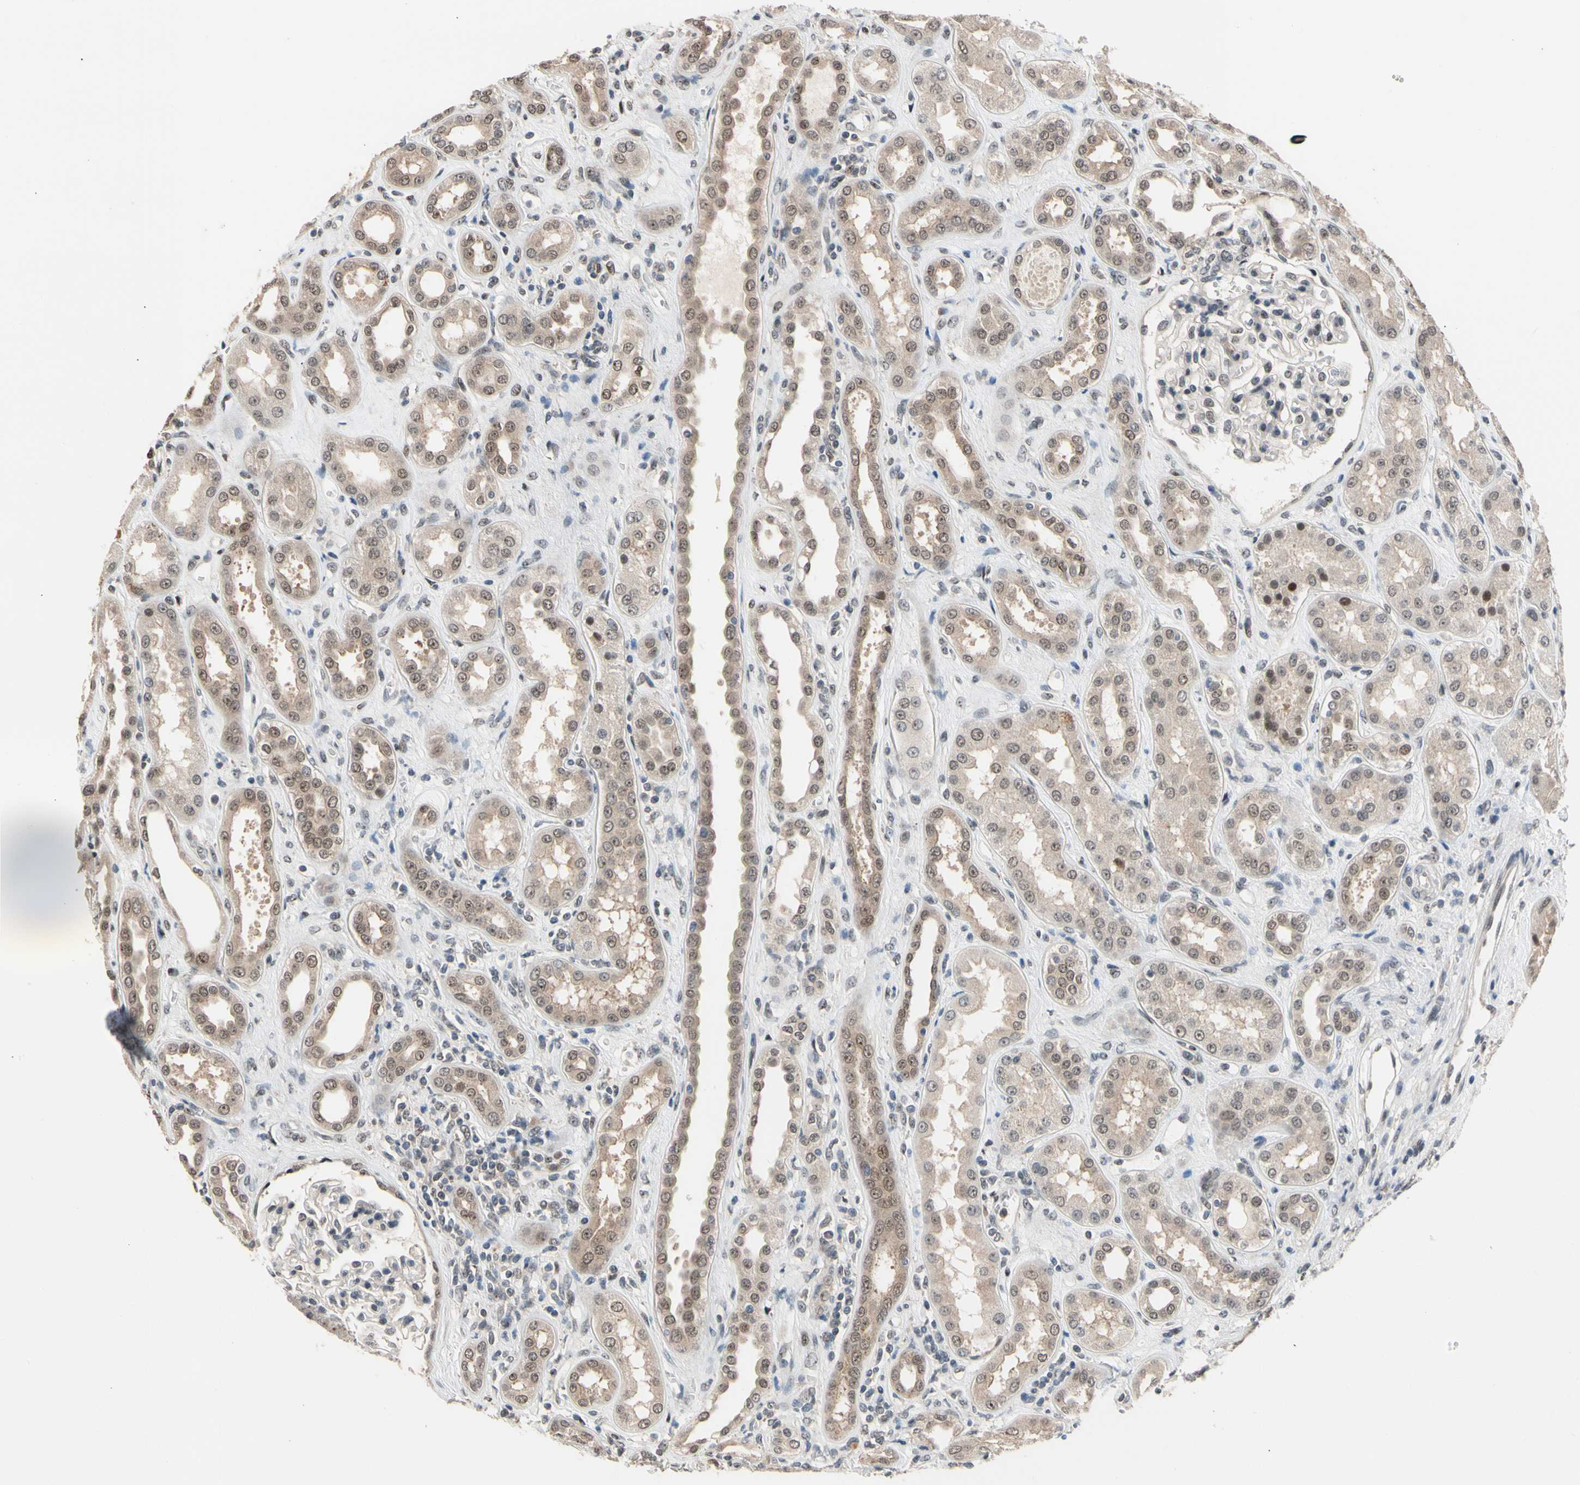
{"staining": {"intensity": "weak", "quantity": "<25%", "location": "cytoplasmic/membranous"}, "tissue": "kidney", "cell_type": "Cells in glomeruli", "image_type": "normal", "snomed": [{"axis": "morphology", "description": "Normal tissue, NOS"}, {"axis": "topography", "description": "Kidney"}], "caption": "DAB immunohistochemical staining of normal human kidney exhibits no significant positivity in cells in glomeruli. (Brightfield microscopy of DAB (3,3'-diaminobenzidine) immunohistochemistry at high magnification).", "gene": "NGEF", "patient": {"sex": "male", "age": 59}}